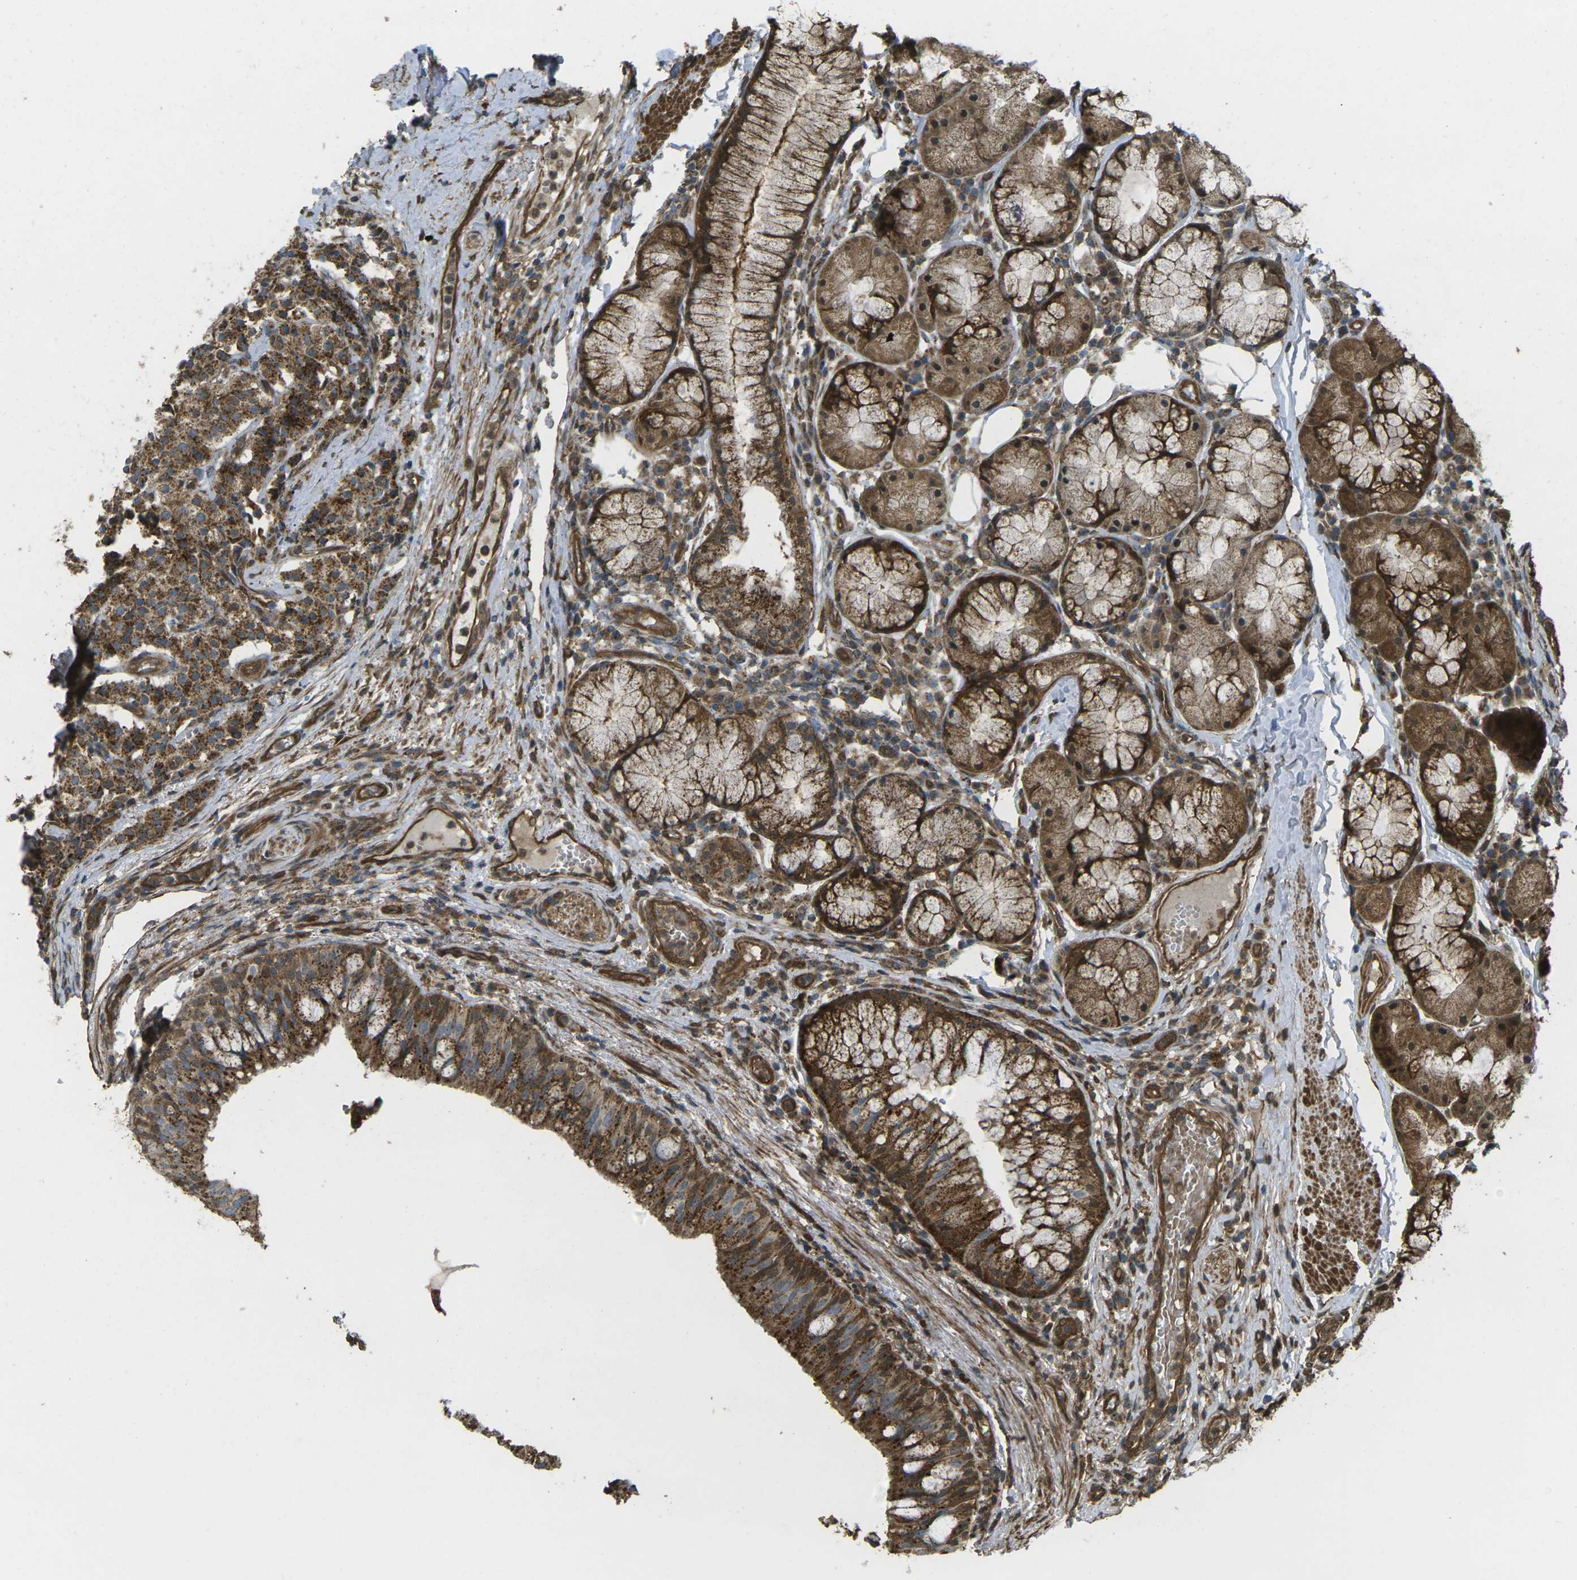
{"staining": {"intensity": "strong", "quantity": ">75%", "location": "cytoplasmic/membranous"}, "tissue": "carcinoid", "cell_type": "Tumor cells", "image_type": "cancer", "snomed": [{"axis": "morphology", "description": "Carcinoid, malignant, NOS"}, {"axis": "topography", "description": "Lung"}], "caption": "This micrograph exhibits immunohistochemistry staining of human carcinoid, with high strong cytoplasmic/membranous expression in about >75% of tumor cells.", "gene": "CHMP3", "patient": {"sex": "male", "age": 30}}